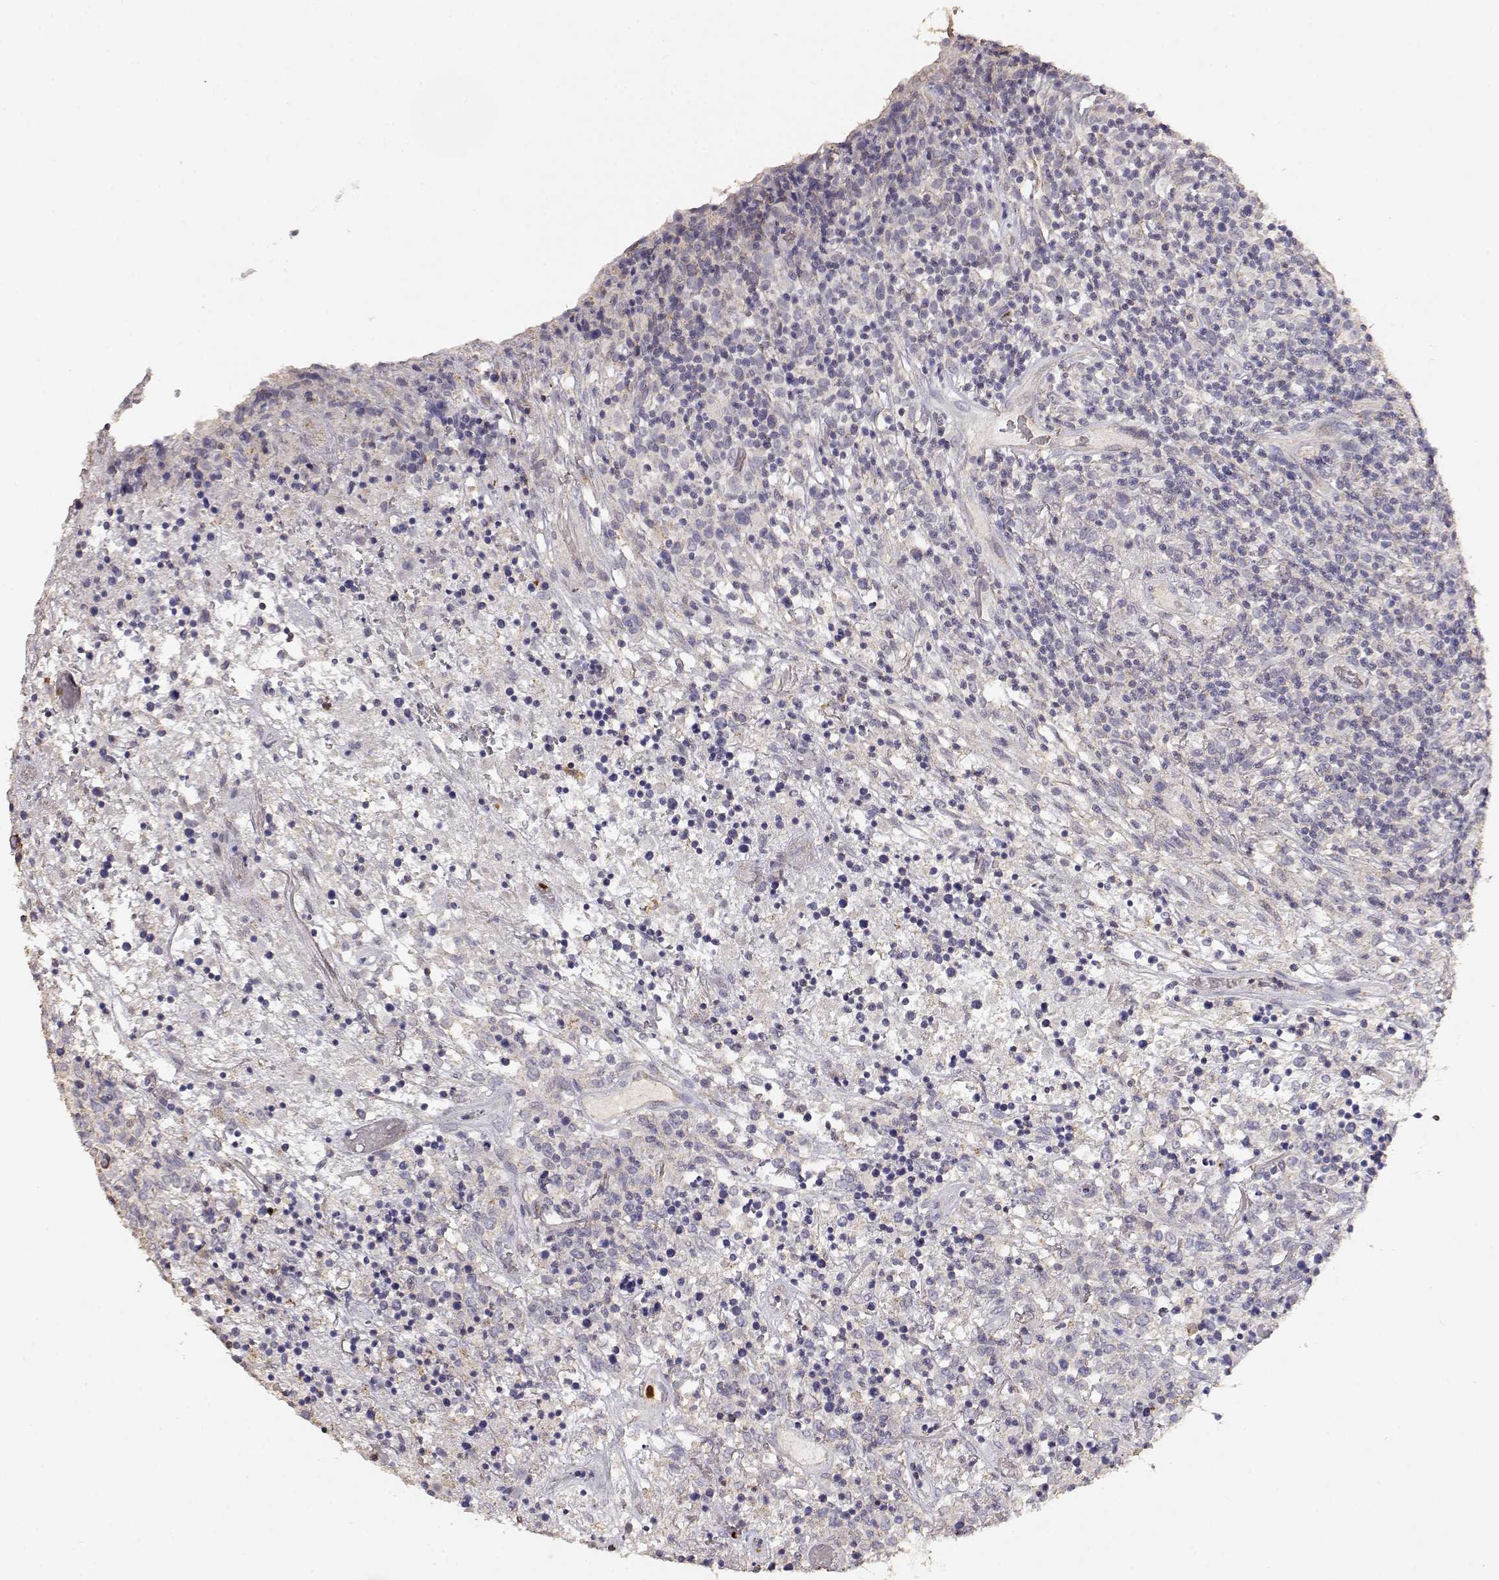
{"staining": {"intensity": "negative", "quantity": "none", "location": "none"}, "tissue": "lymphoma", "cell_type": "Tumor cells", "image_type": "cancer", "snomed": [{"axis": "morphology", "description": "Malignant lymphoma, non-Hodgkin's type, High grade"}, {"axis": "topography", "description": "Lung"}], "caption": "Lymphoma was stained to show a protein in brown. There is no significant expression in tumor cells. (Brightfield microscopy of DAB IHC at high magnification).", "gene": "TNFRSF10C", "patient": {"sex": "male", "age": 79}}